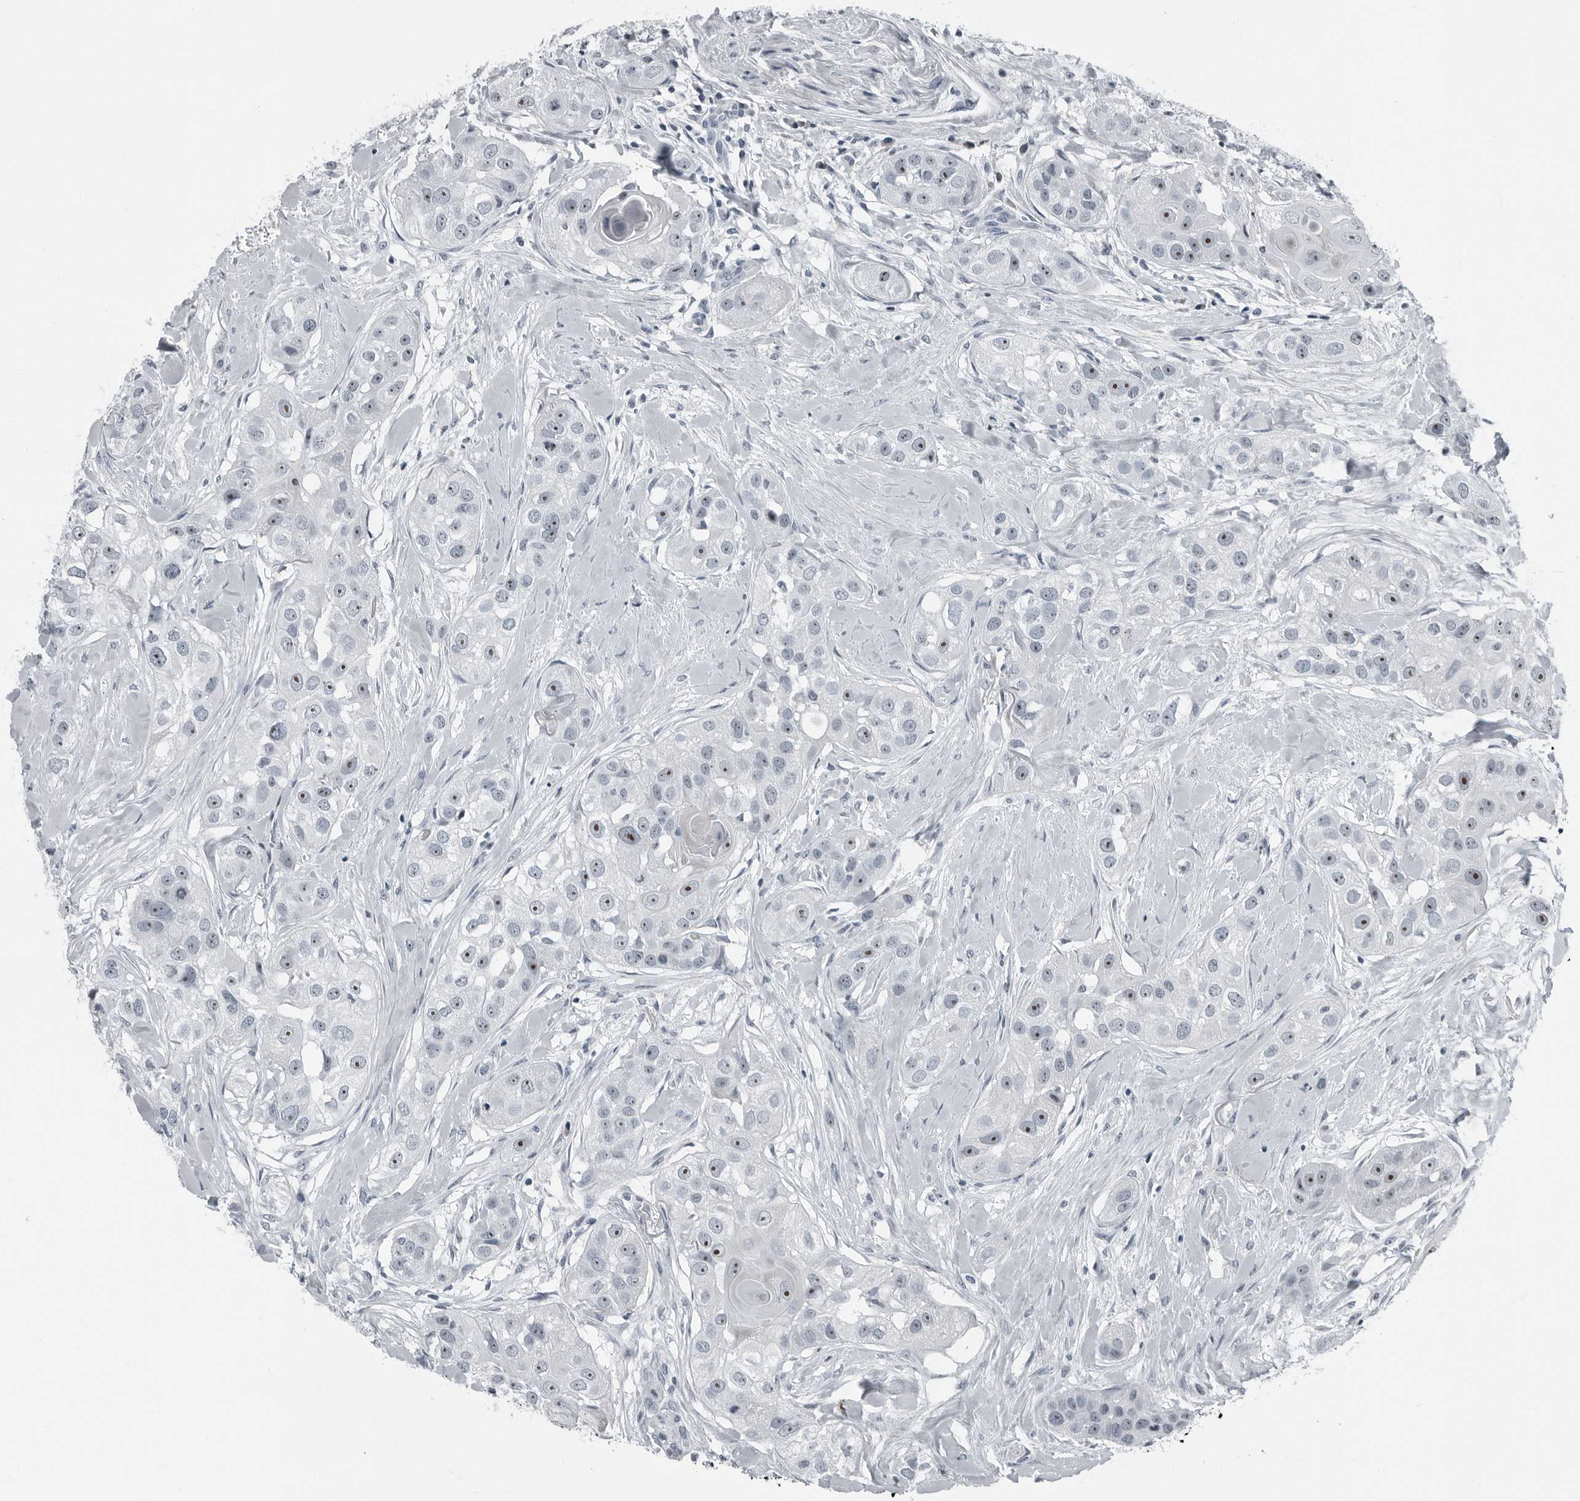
{"staining": {"intensity": "strong", "quantity": "25%-75%", "location": "nuclear"}, "tissue": "head and neck cancer", "cell_type": "Tumor cells", "image_type": "cancer", "snomed": [{"axis": "morphology", "description": "Normal tissue, NOS"}, {"axis": "morphology", "description": "Squamous cell carcinoma, NOS"}, {"axis": "topography", "description": "Skeletal muscle"}, {"axis": "topography", "description": "Head-Neck"}], "caption": "Immunohistochemical staining of head and neck cancer reveals strong nuclear protein positivity in about 25%-75% of tumor cells. The staining was performed using DAB to visualize the protein expression in brown, while the nuclei were stained in blue with hematoxylin (Magnification: 20x).", "gene": "PDCD11", "patient": {"sex": "male", "age": 51}}